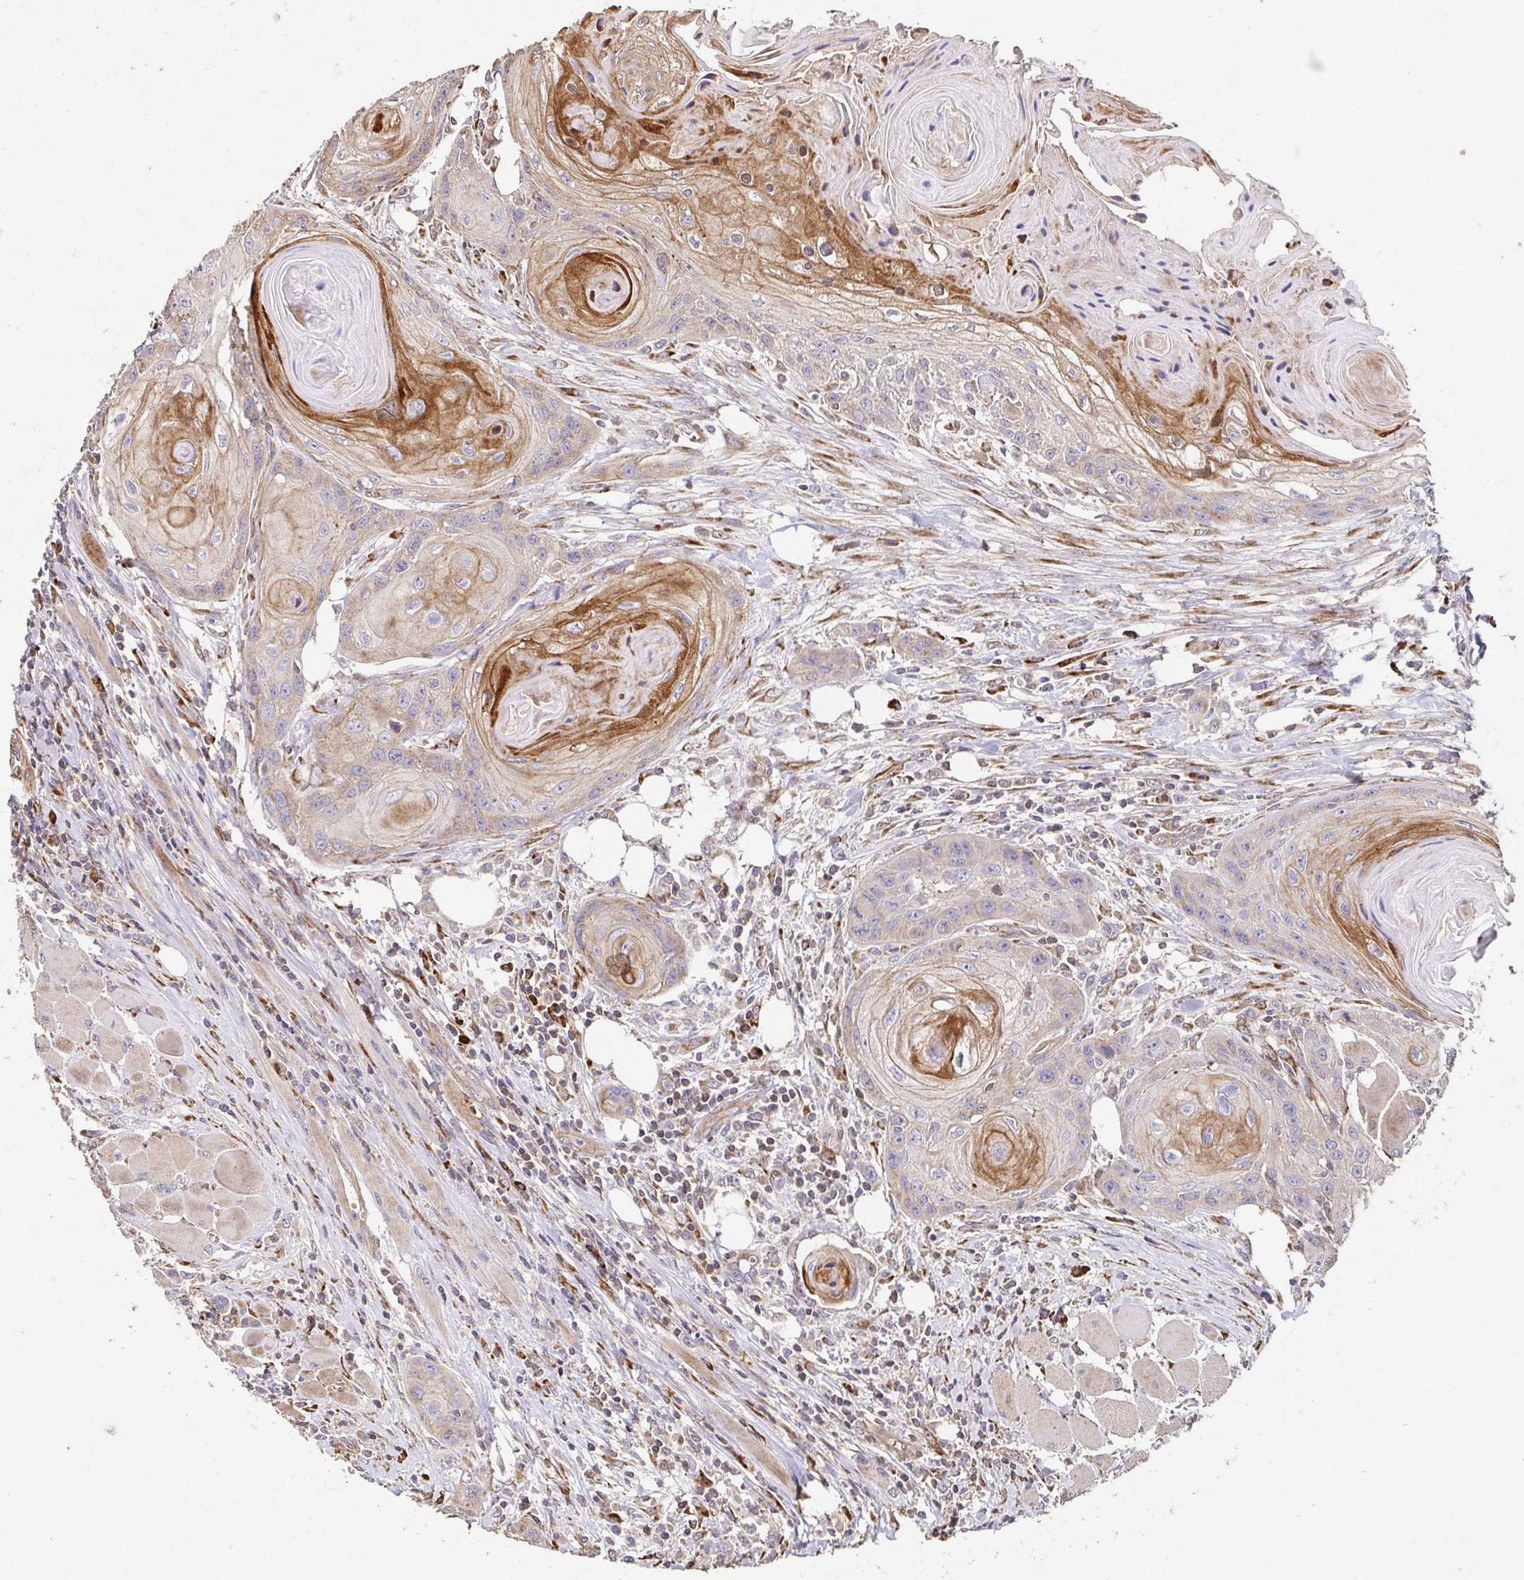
{"staining": {"intensity": "moderate", "quantity": "<25%", "location": "cytoplasmic/membranous"}, "tissue": "head and neck cancer", "cell_type": "Tumor cells", "image_type": "cancer", "snomed": [{"axis": "morphology", "description": "Squamous cell carcinoma, NOS"}, {"axis": "topography", "description": "Oral tissue"}, {"axis": "topography", "description": "Head-Neck"}], "caption": "Immunohistochemical staining of head and neck squamous cell carcinoma shows low levels of moderate cytoplasmic/membranous expression in about <25% of tumor cells. (DAB (3,3'-diaminobenzidine) IHC, brown staining for protein, blue staining for nuclei).", "gene": "APBB1", "patient": {"sex": "male", "age": 58}}